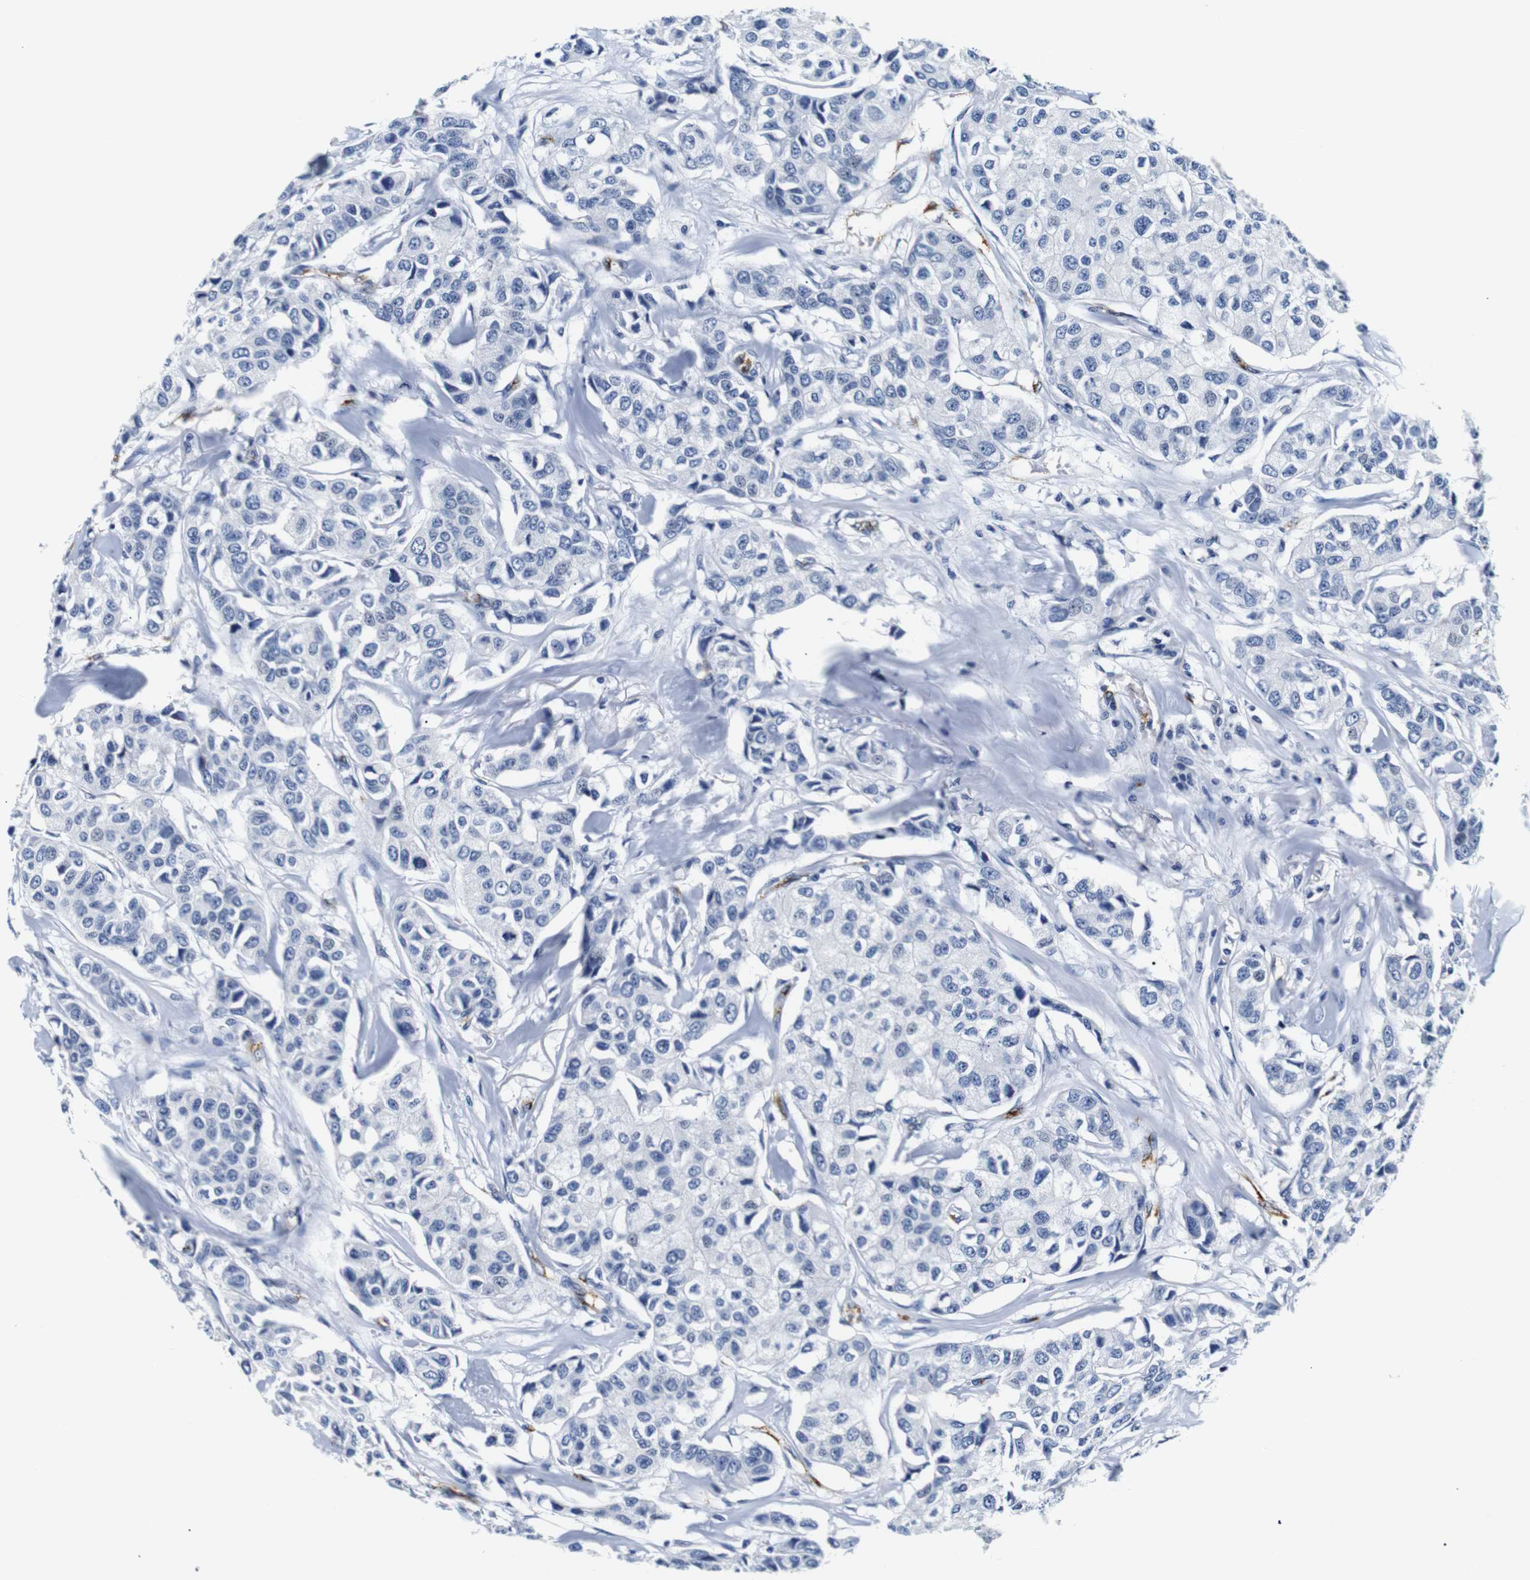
{"staining": {"intensity": "negative", "quantity": "none", "location": "none"}, "tissue": "breast cancer", "cell_type": "Tumor cells", "image_type": "cancer", "snomed": [{"axis": "morphology", "description": "Duct carcinoma"}, {"axis": "topography", "description": "Breast"}], "caption": "Immunohistochemistry of human breast cancer demonstrates no expression in tumor cells.", "gene": "MUC4", "patient": {"sex": "female", "age": 80}}